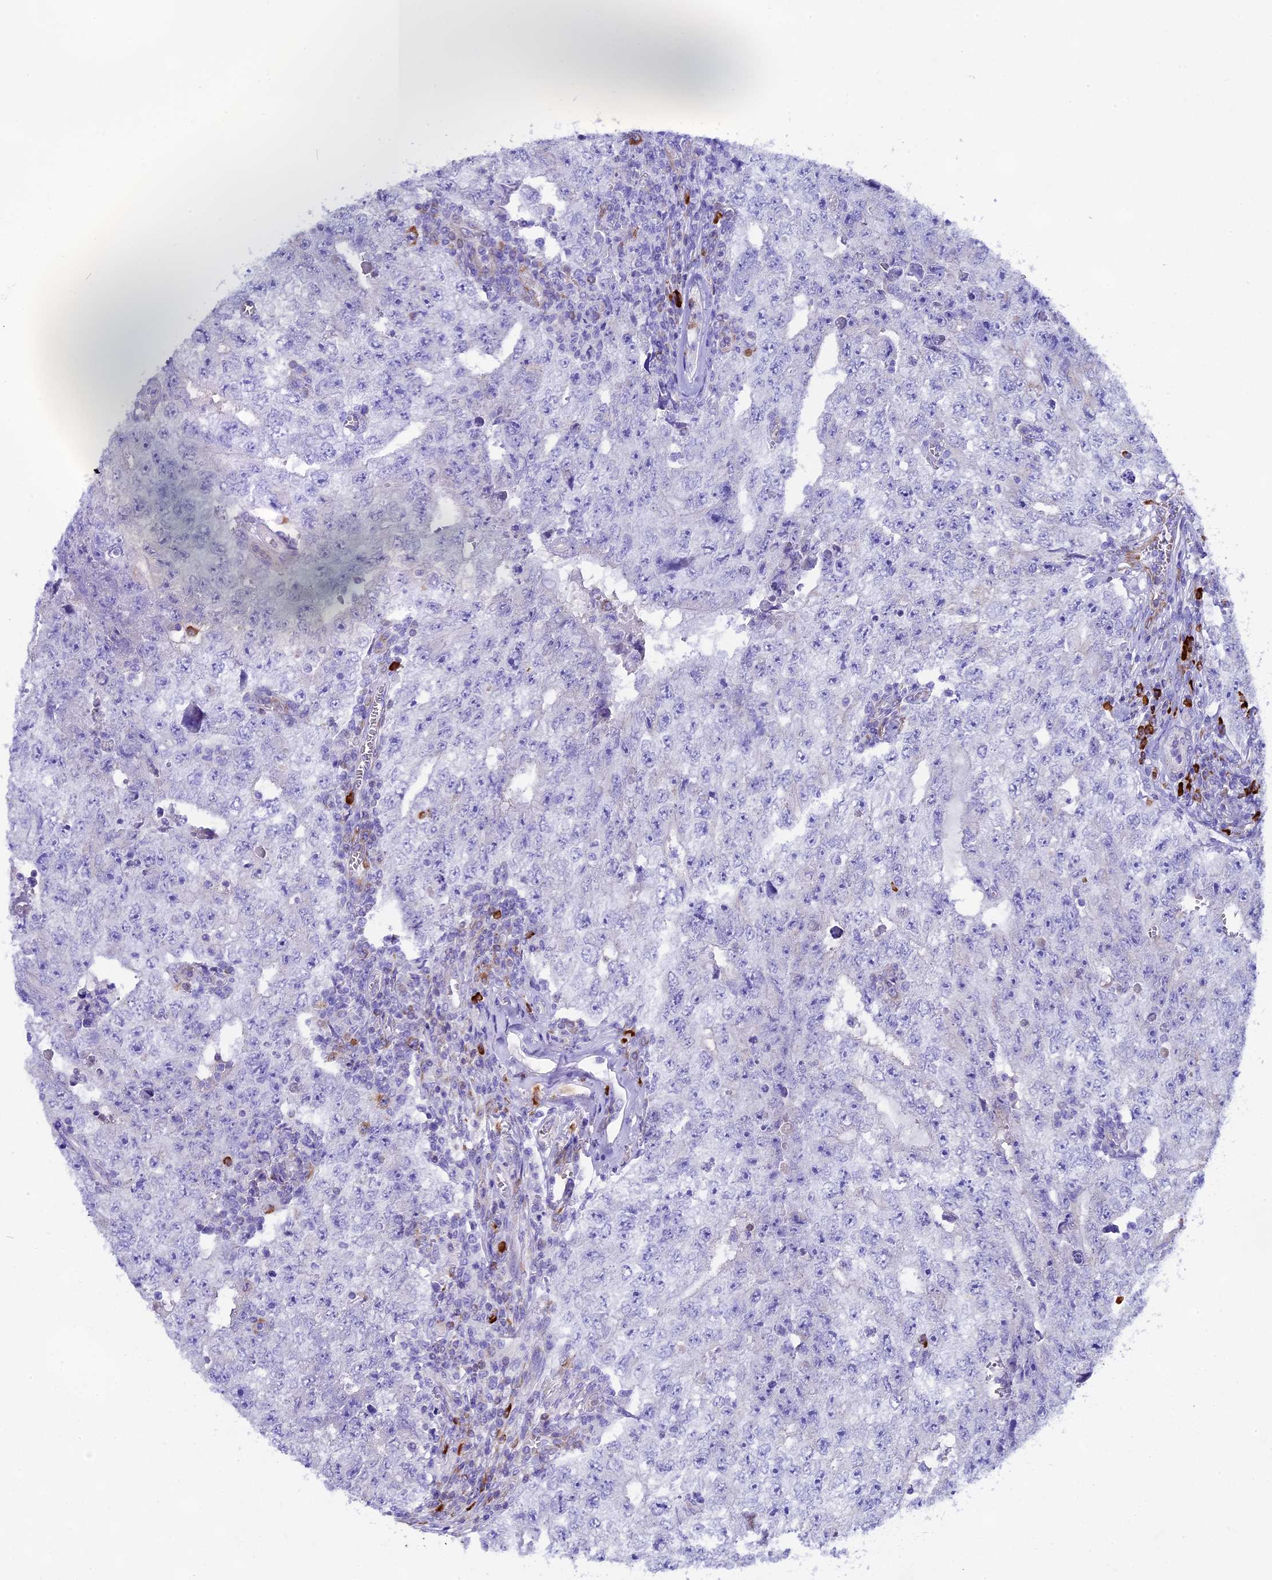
{"staining": {"intensity": "negative", "quantity": "none", "location": "none"}, "tissue": "testis cancer", "cell_type": "Tumor cells", "image_type": "cancer", "snomed": [{"axis": "morphology", "description": "Carcinoma, Embryonal, NOS"}, {"axis": "topography", "description": "Testis"}], "caption": "A histopathology image of human testis cancer (embryonal carcinoma) is negative for staining in tumor cells. (DAB IHC, high magnification).", "gene": "FKBP11", "patient": {"sex": "male", "age": 17}}